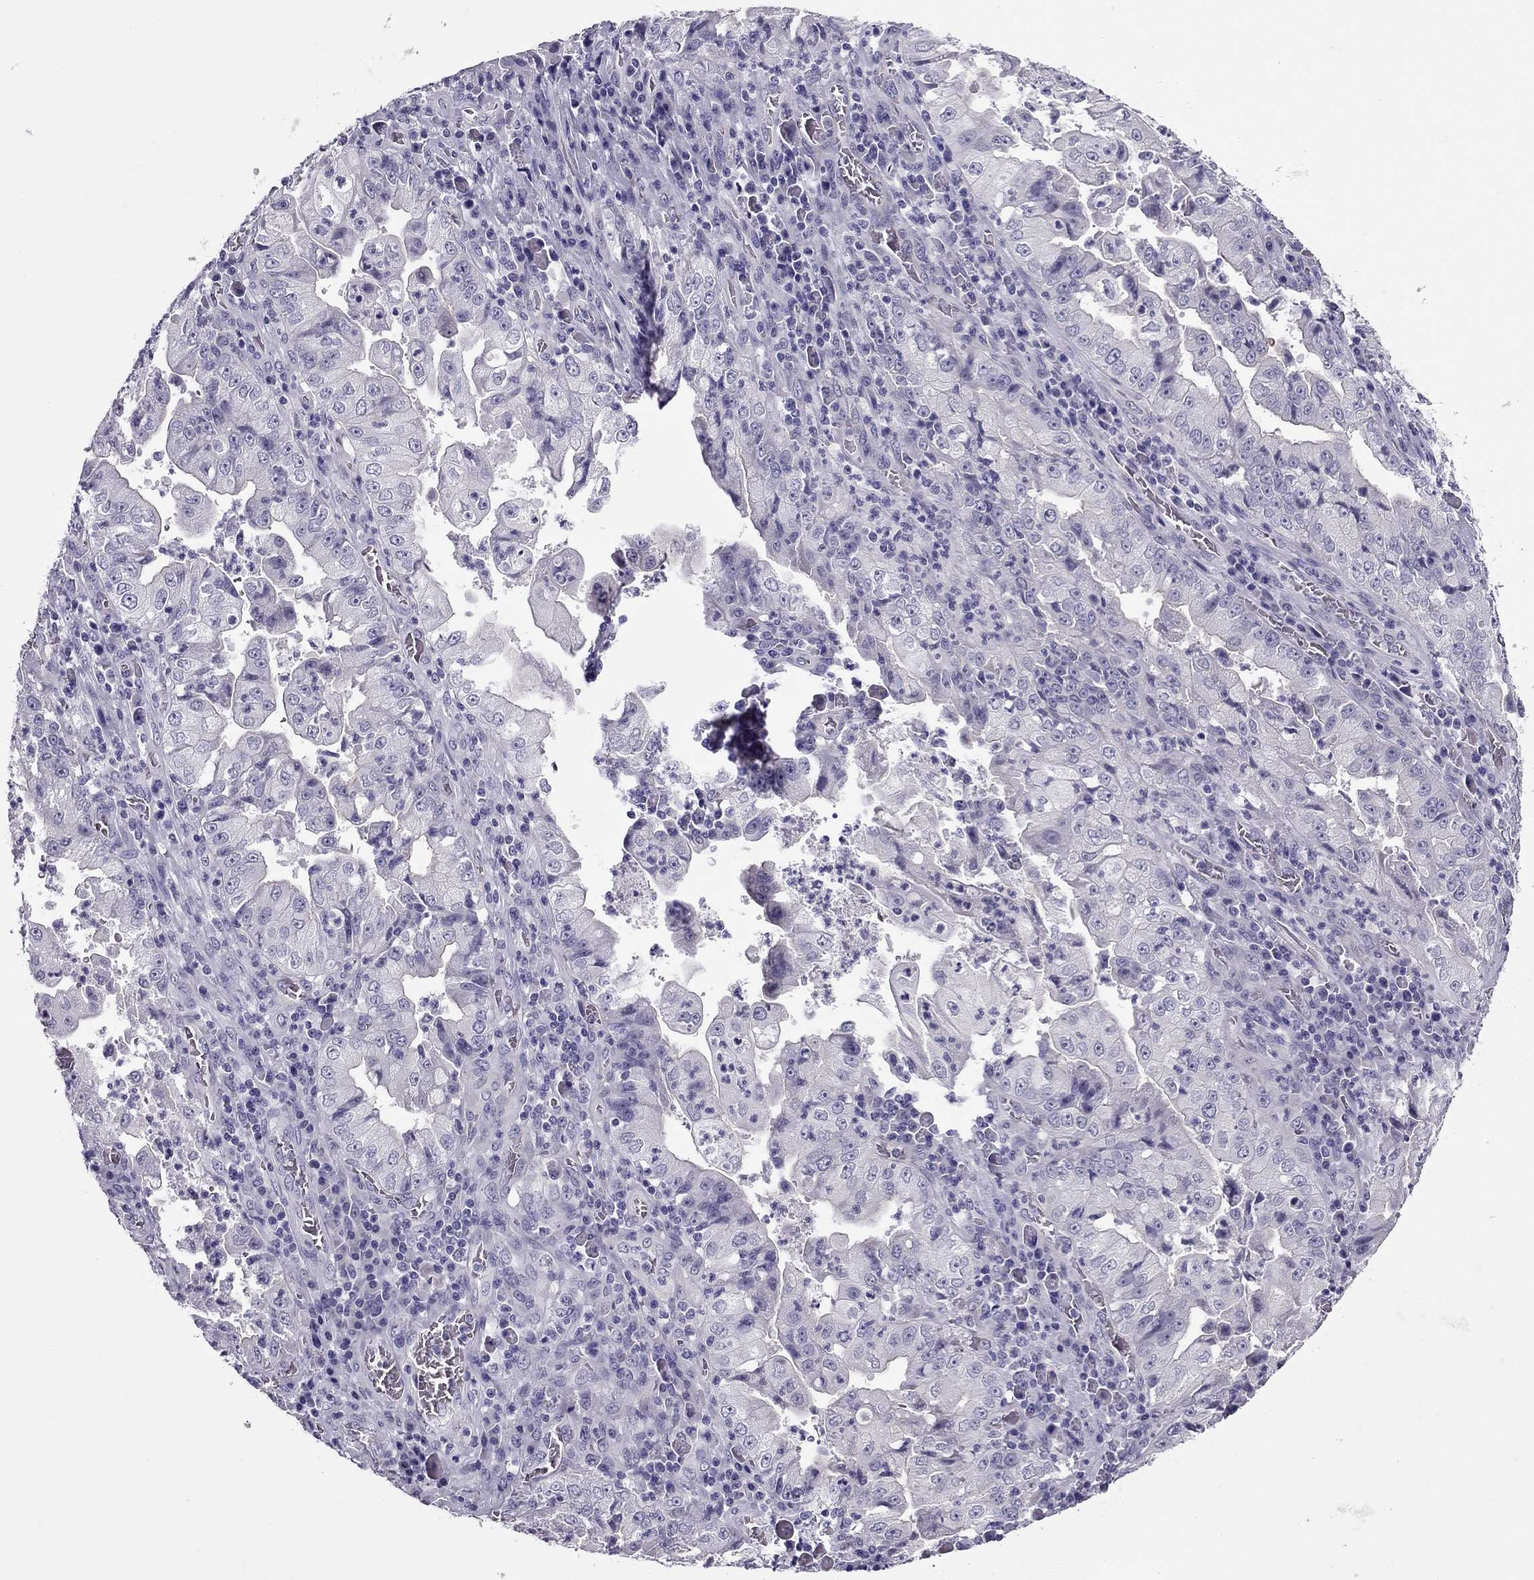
{"staining": {"intensity": "negative", "quantity": "none", "location": "none"}, "tissue": "stomach cancer", "cell_type": "Tumor cells", "image_type": "cancer", "snomed": [{"axis": "morphology", "description": "Adenocarcinoma, NOS"}, {"axis": "topography", "description": "Stomach"}], "caption": "This photomicrograph is of stomach cancer stained with immunohistochemistry (IHC) to label a protein in brown with the nuclei are counter-stained blue. There is no positivity in tumor cells.", "gene": "PDE6A", "patient": {"sex": "male", "age": 76}}